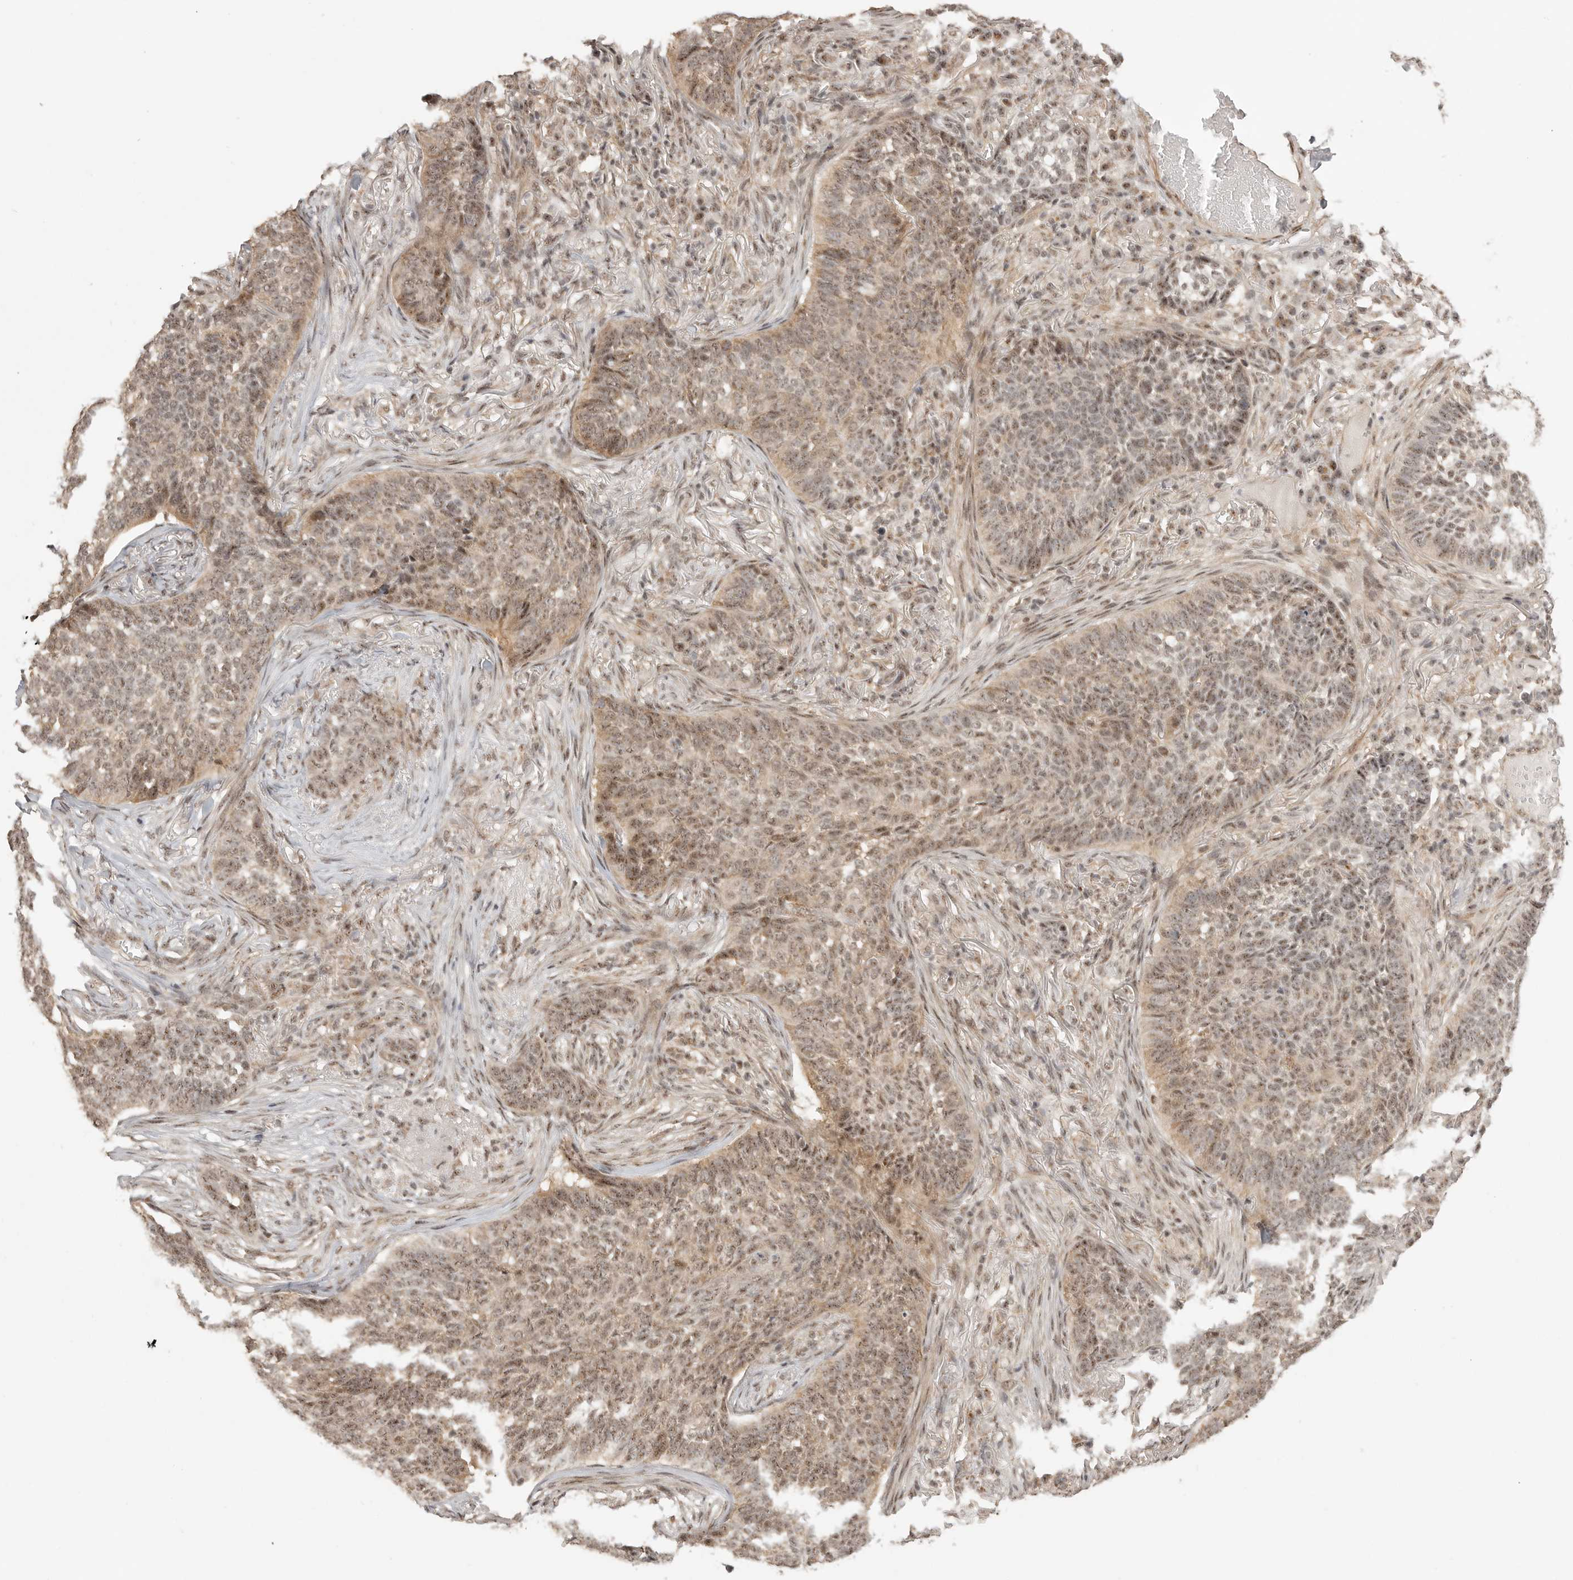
{"staining": {"intensity": "moderate", "quantity": ">75%", "location": "nuclear"}, "tissue": "skin cancer", "cell_type": "Tumor cells", "image_type": "cancer", "snomed": [{"axis": "morphology", "description": "Basal cell carcinoma"}, {"axis": "topography", "description": "Skin"}], "caption": "There is medium levels of moderate nuclear expression in tumor cells of skin basal cell carcinoma, as demonstrated by immunohistochemical staining (brown color).", "gene": "POMP", "patient": {"sex": "male", "age": 85}}